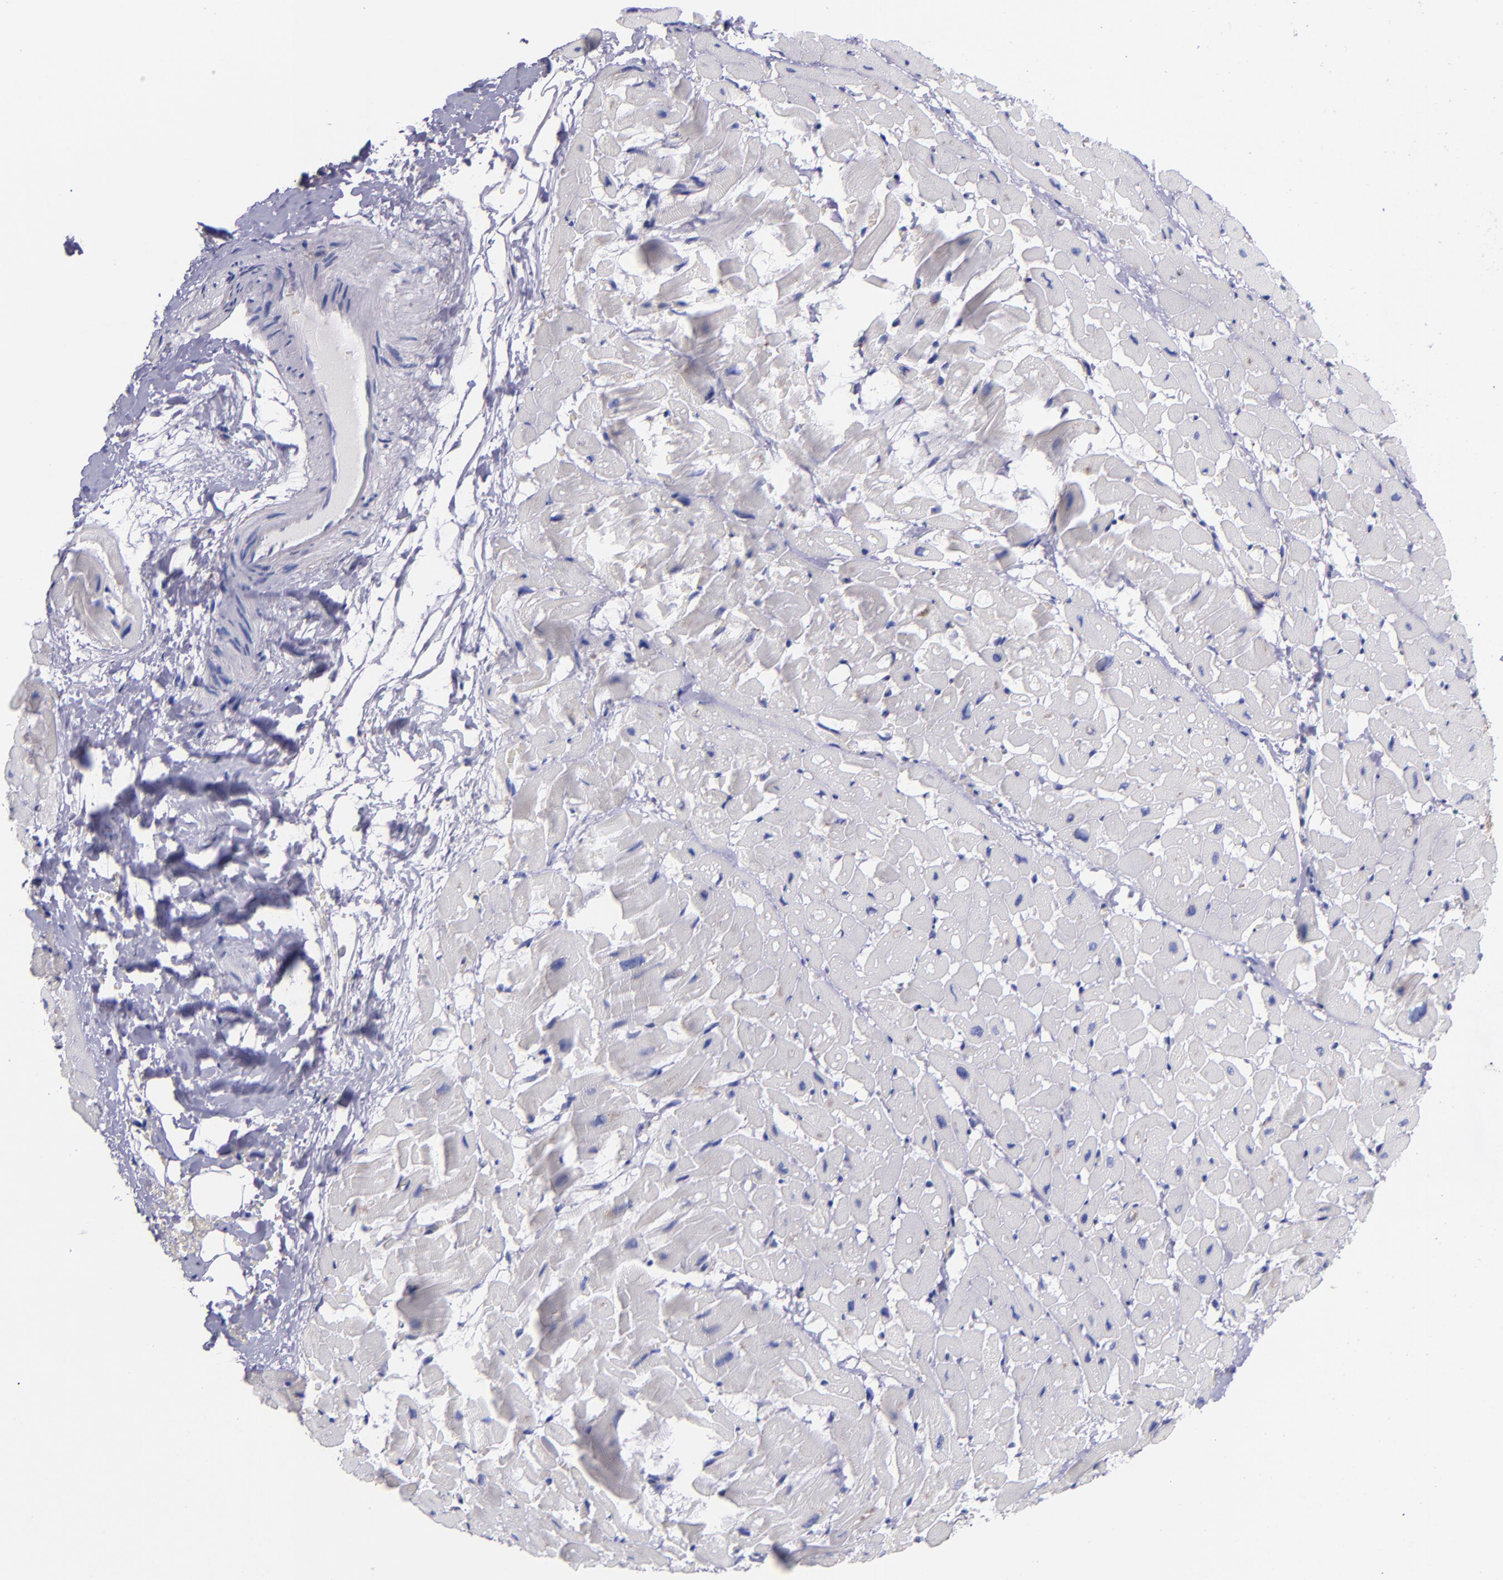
{"staining": {"intensity": "negative", "quantity": "none", "location": "none"}, "tissue": "heart muscle", "cell_type": "Cardiomyocytes", "image_type": "normal", "snomed": [{"axis": "morphology", "description": "Normal tissue, NOS"}, {"axis": "topography", "description": "Heart"}], "caption": "This is an immunohistochemistry (IHC) micrograph of unremarkable heart muscle. There is no expression in cardiomyocytes.", "gene": "IVL", "patient": {"sex": "male", "age": 45}}